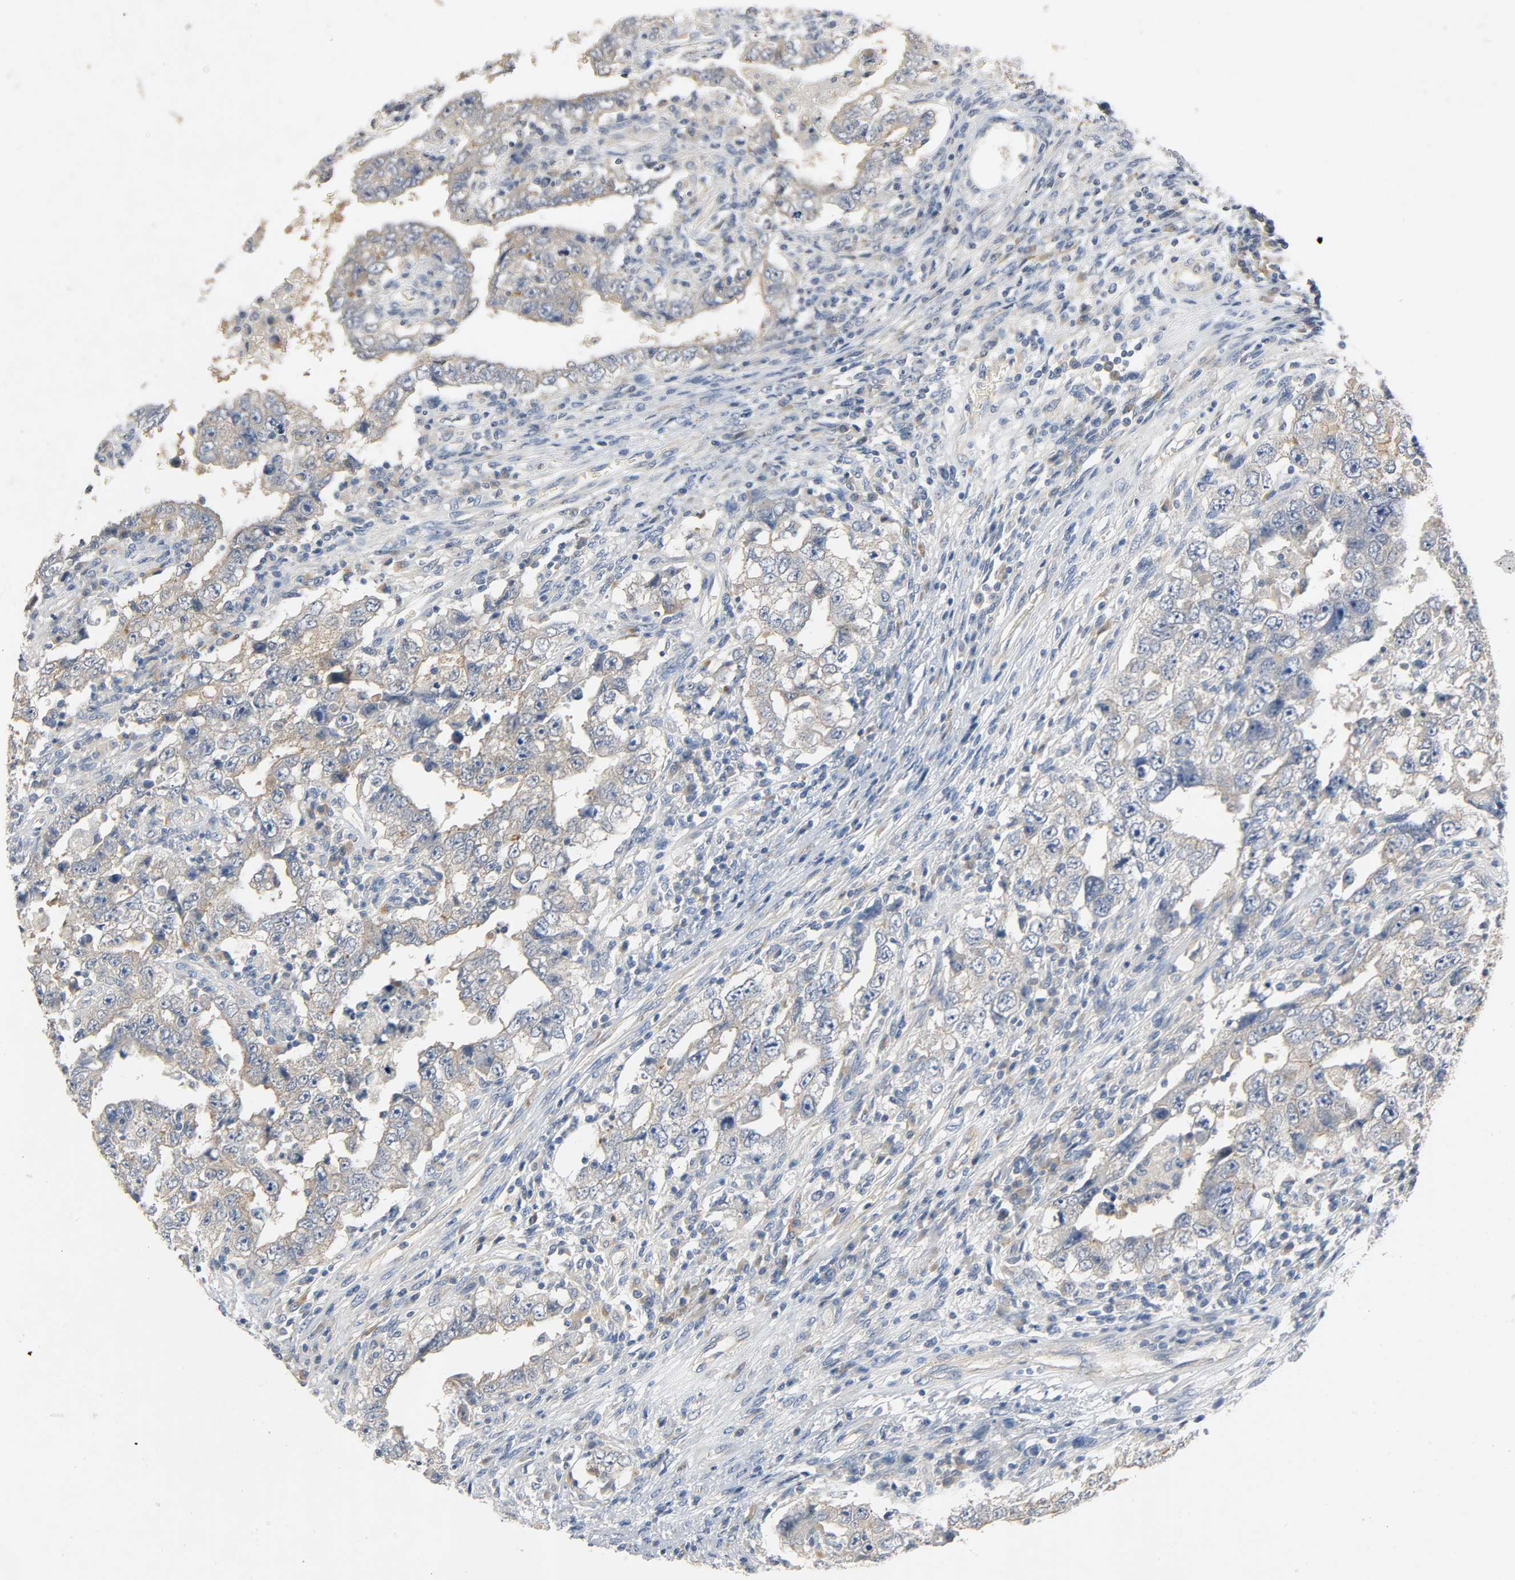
{"staining": {"intensity": "weak", "quantity": "25%-75%", "location": "cytoplasmic/membranous"}, "tissue": "testis cancer", "cell_type": "Tumor cells", "image_type": "cancer", "snomed": [{"axis": "morphology", "description": "Carcinoma, Embryonal, NOS"}, {"axis": "topography", "description": "Testis"}], "caption": "A low amount of weak cytoplasmic/membranous expression is appreciated in approximately 25%-75% of tumor cells in testis embryonal carcinoma tissue.", "gene": "ARPC1A", "patient": {"sex": "male", "age": 26}}